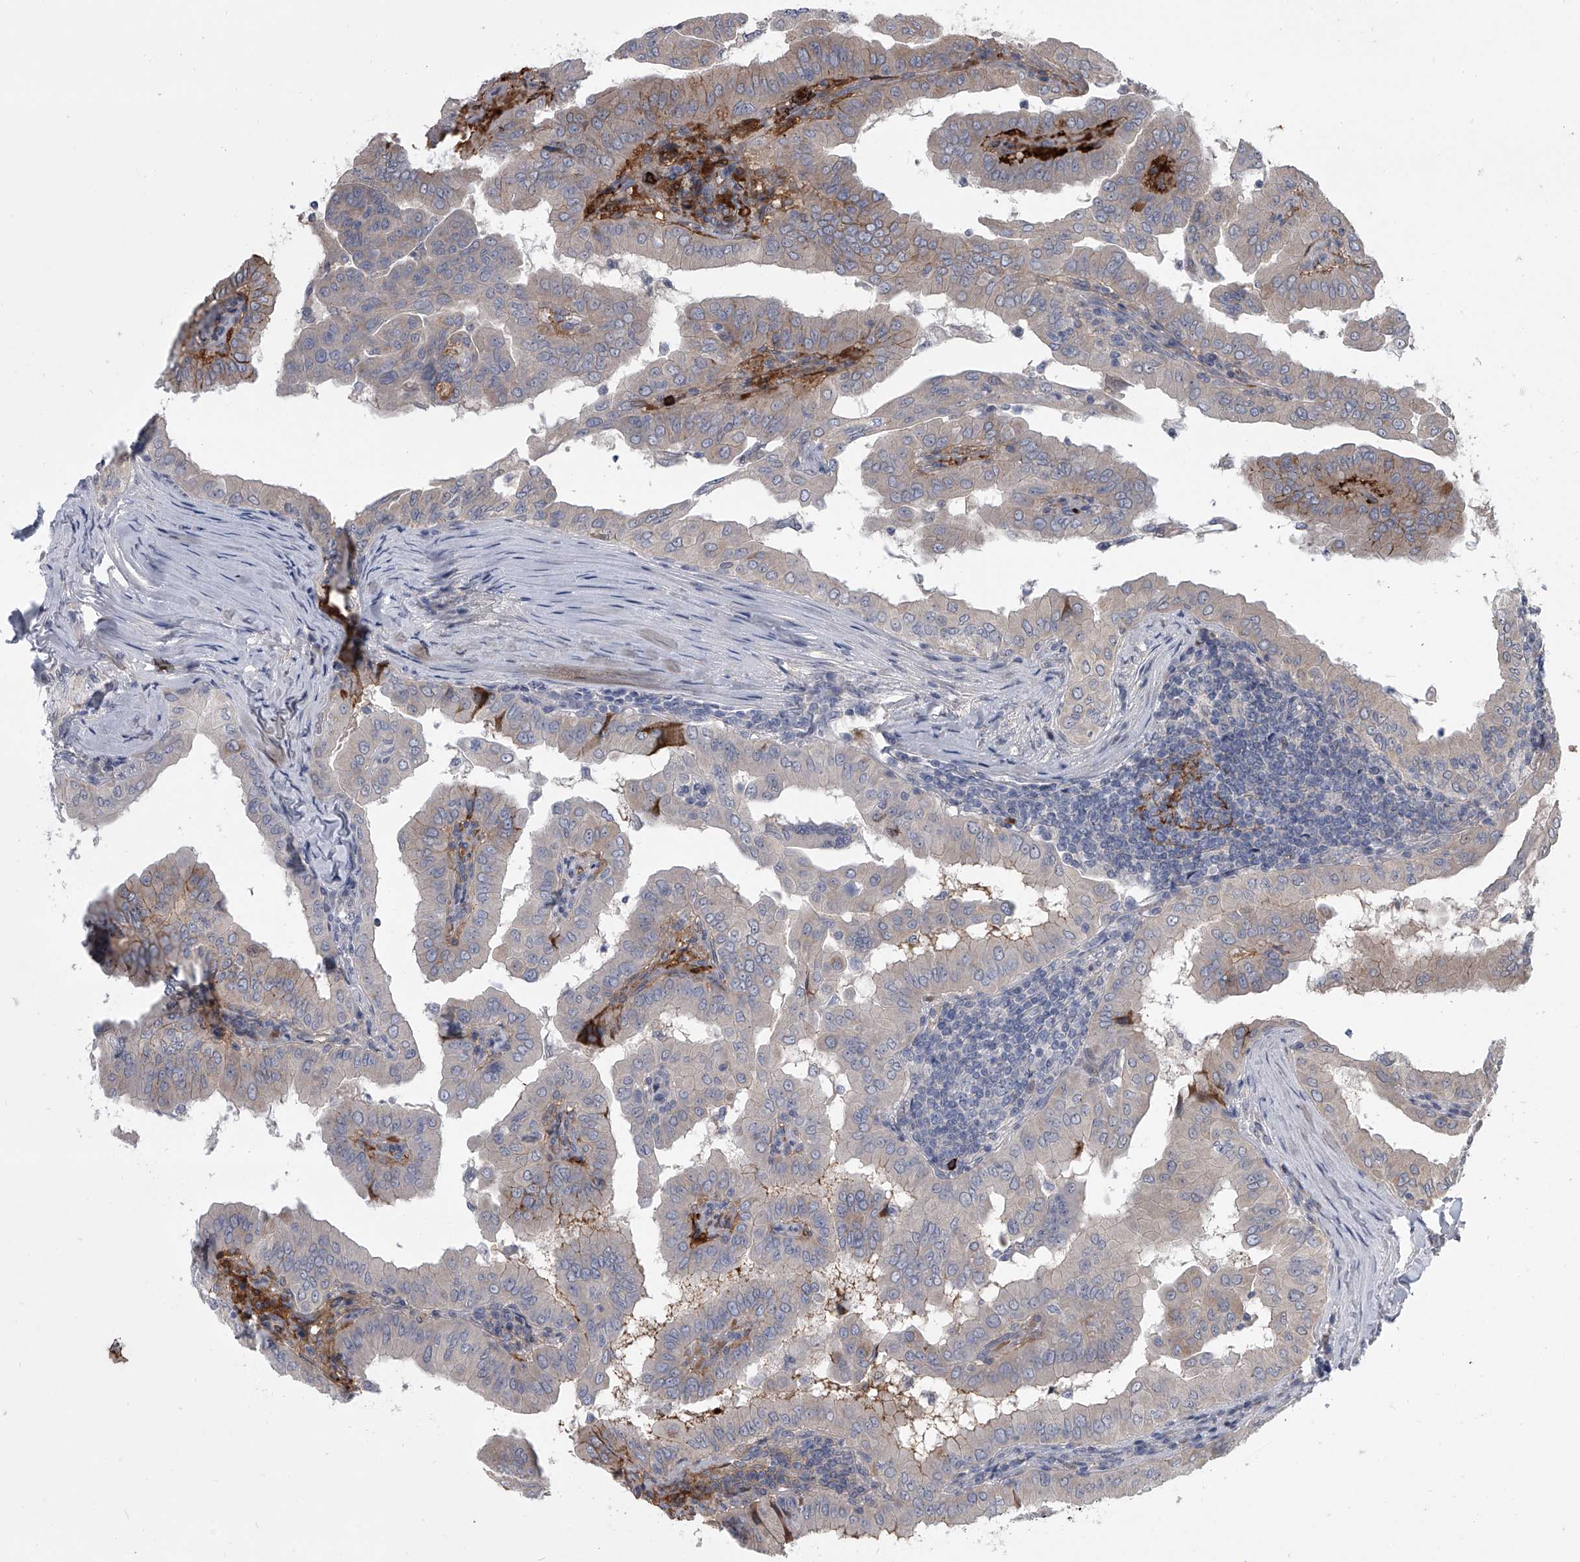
{"staining": {"intensity": "weak", "quantity": "<25%", "location": "cytoplasmic/membranous"}, "tissue": "thyroid cancer", "cell_type": "Tumor cells", "image_type": "cancer", "snomed": [{"axis": "morphology", "description": "Papillary adenocarcinoma, NOS"}, {"axis": "topography", "description": "Thyroid gland"}], "caption": "Tumor cells are negative for protein expression in human thyroid papillary adenocarcinoma.", "gene": "HEATR6", "patient": {"sex": "male", "age": 33}}